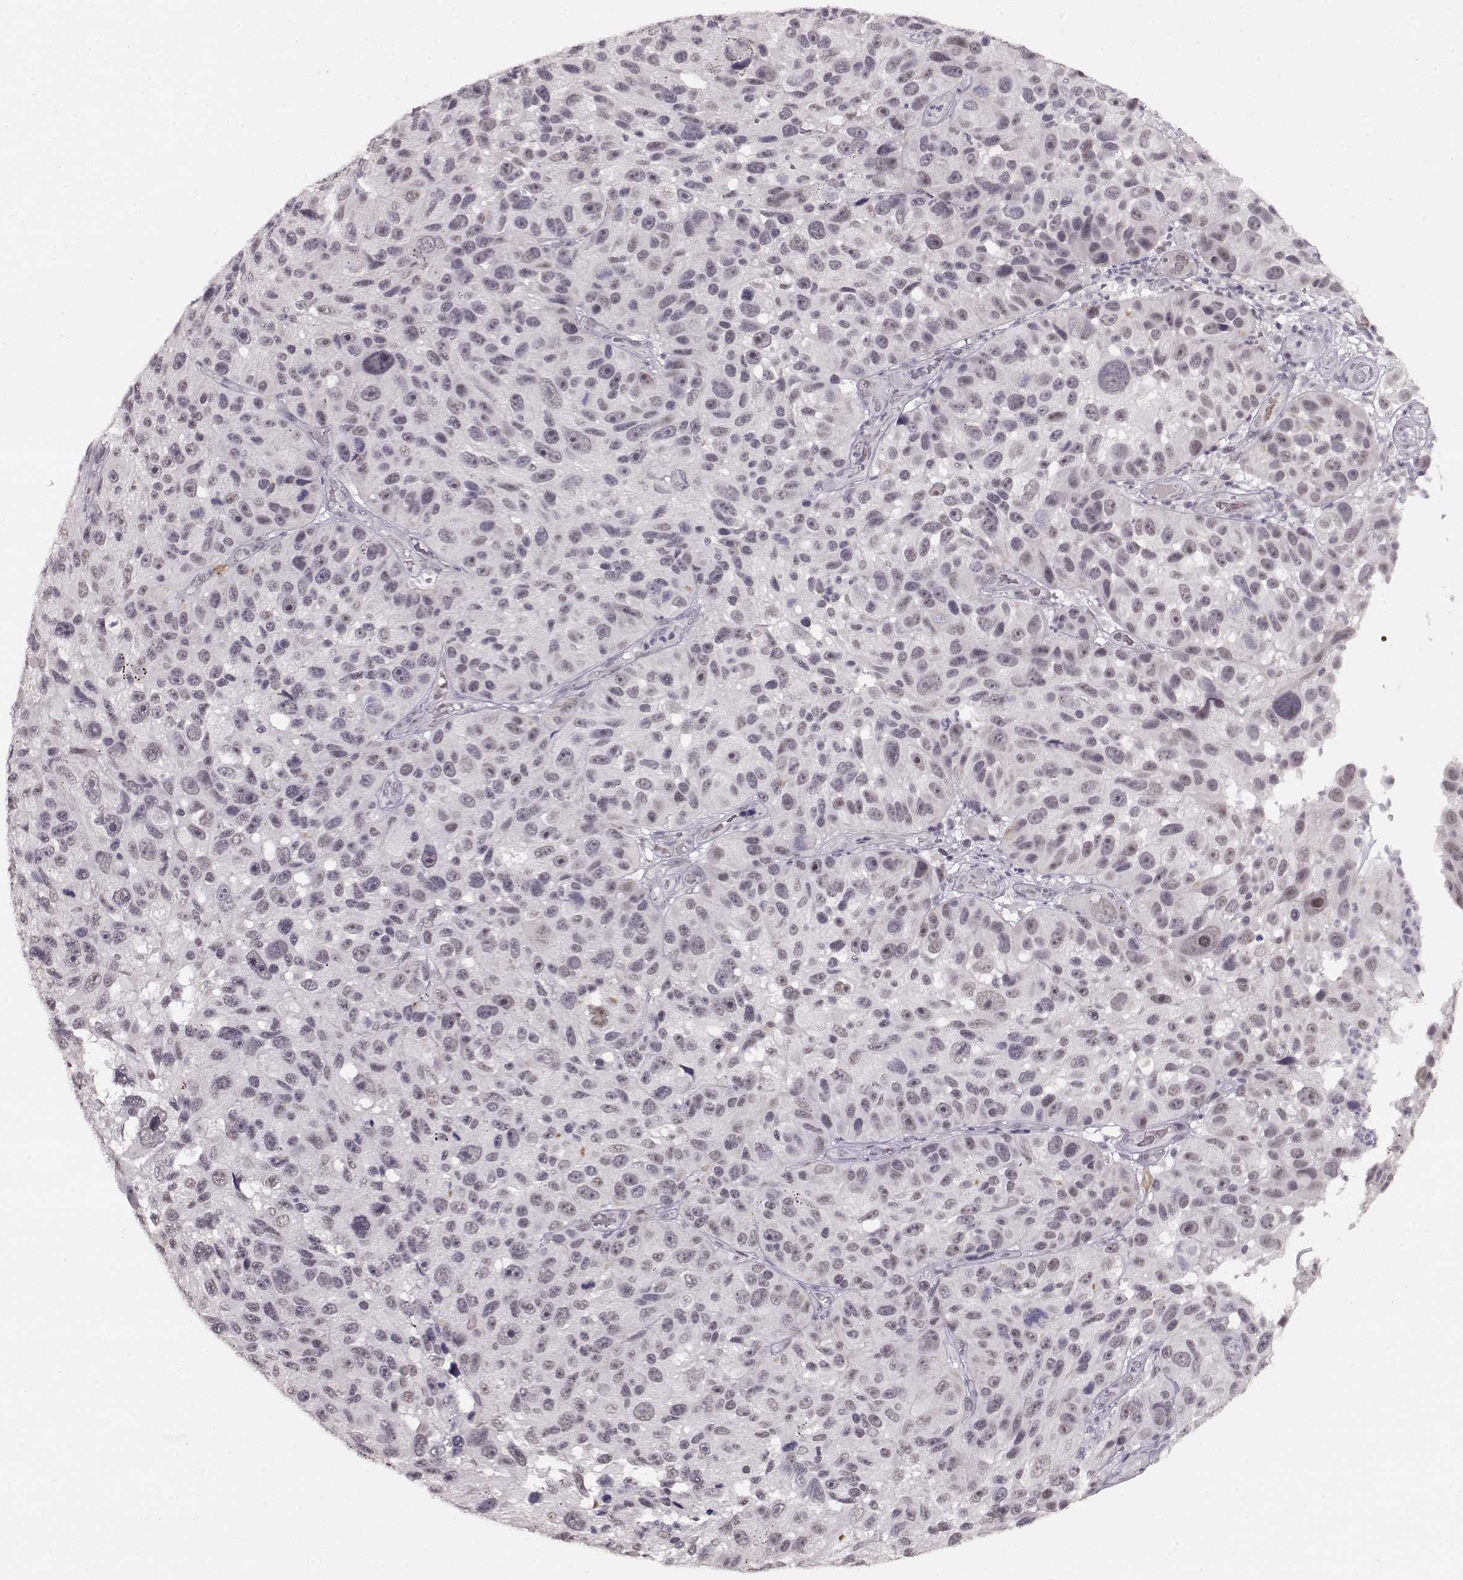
{"staining": {"intensity": "negative", "quantity": "none", "location": "none"}, "tissue": "melanoma", "cell_type": "Tumor cells", "image_type": "cancer", "snomed": [{"axis": "morphology", "description": "Malignant melanoma, NOS"}, {"axis": "topography", "description": "Skin"}], "caption": "IHC of human malignant melanoma shows no expression in tumor cells. (Stains: DAB (3,3'-diaminobenzidine) immunohistochemistry (IHC) with hematoxylin counter stain, Microscopy: brightfield microscopy at high magnification).", "gene": "PCP4", "patient": {"sex": "male", "age": 53}}